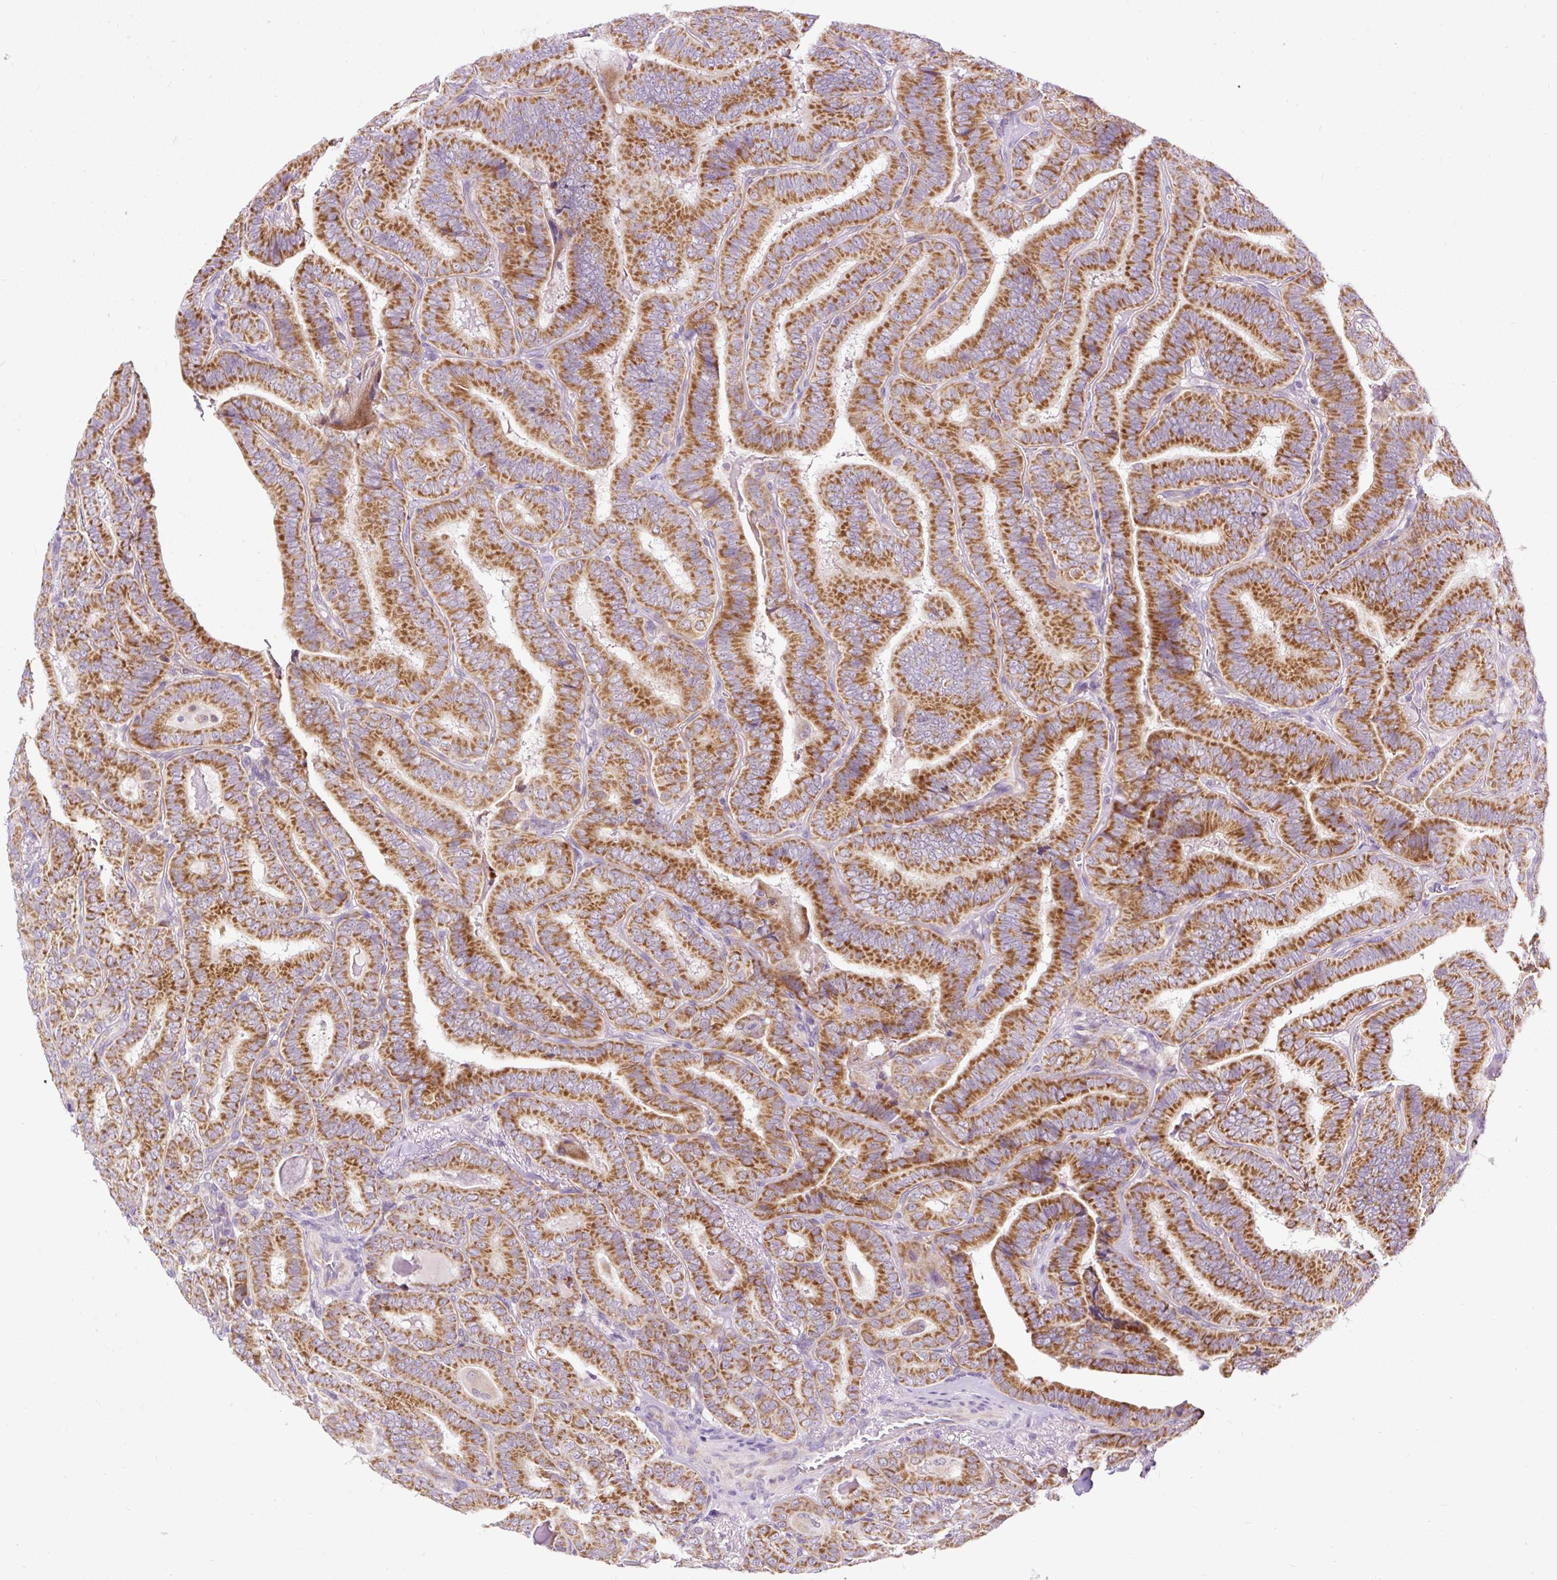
{"staining": {"intensity": "strong", "quantity": ">75%", "location": "cytoplasmic/membranous"}, "tissue": "thyroid cancer", "cell_type": "Tumor cells", "image_type": "cancer", "snomed": [{"axis": "morphology", "description": "Papillary adenocarcinoma, NOS"}, {"axis": "topography", "description": "Thyroid gland"}], "caption": "This is an image of immunohistochemistry (IHC) staining of papillary adenocarcinoma (thyroid), which shows strong expression in the cytoplasmic/membranous of tumor cells.", "gene": "FMC1", "patient": {"sex": "male", "age": 61}}